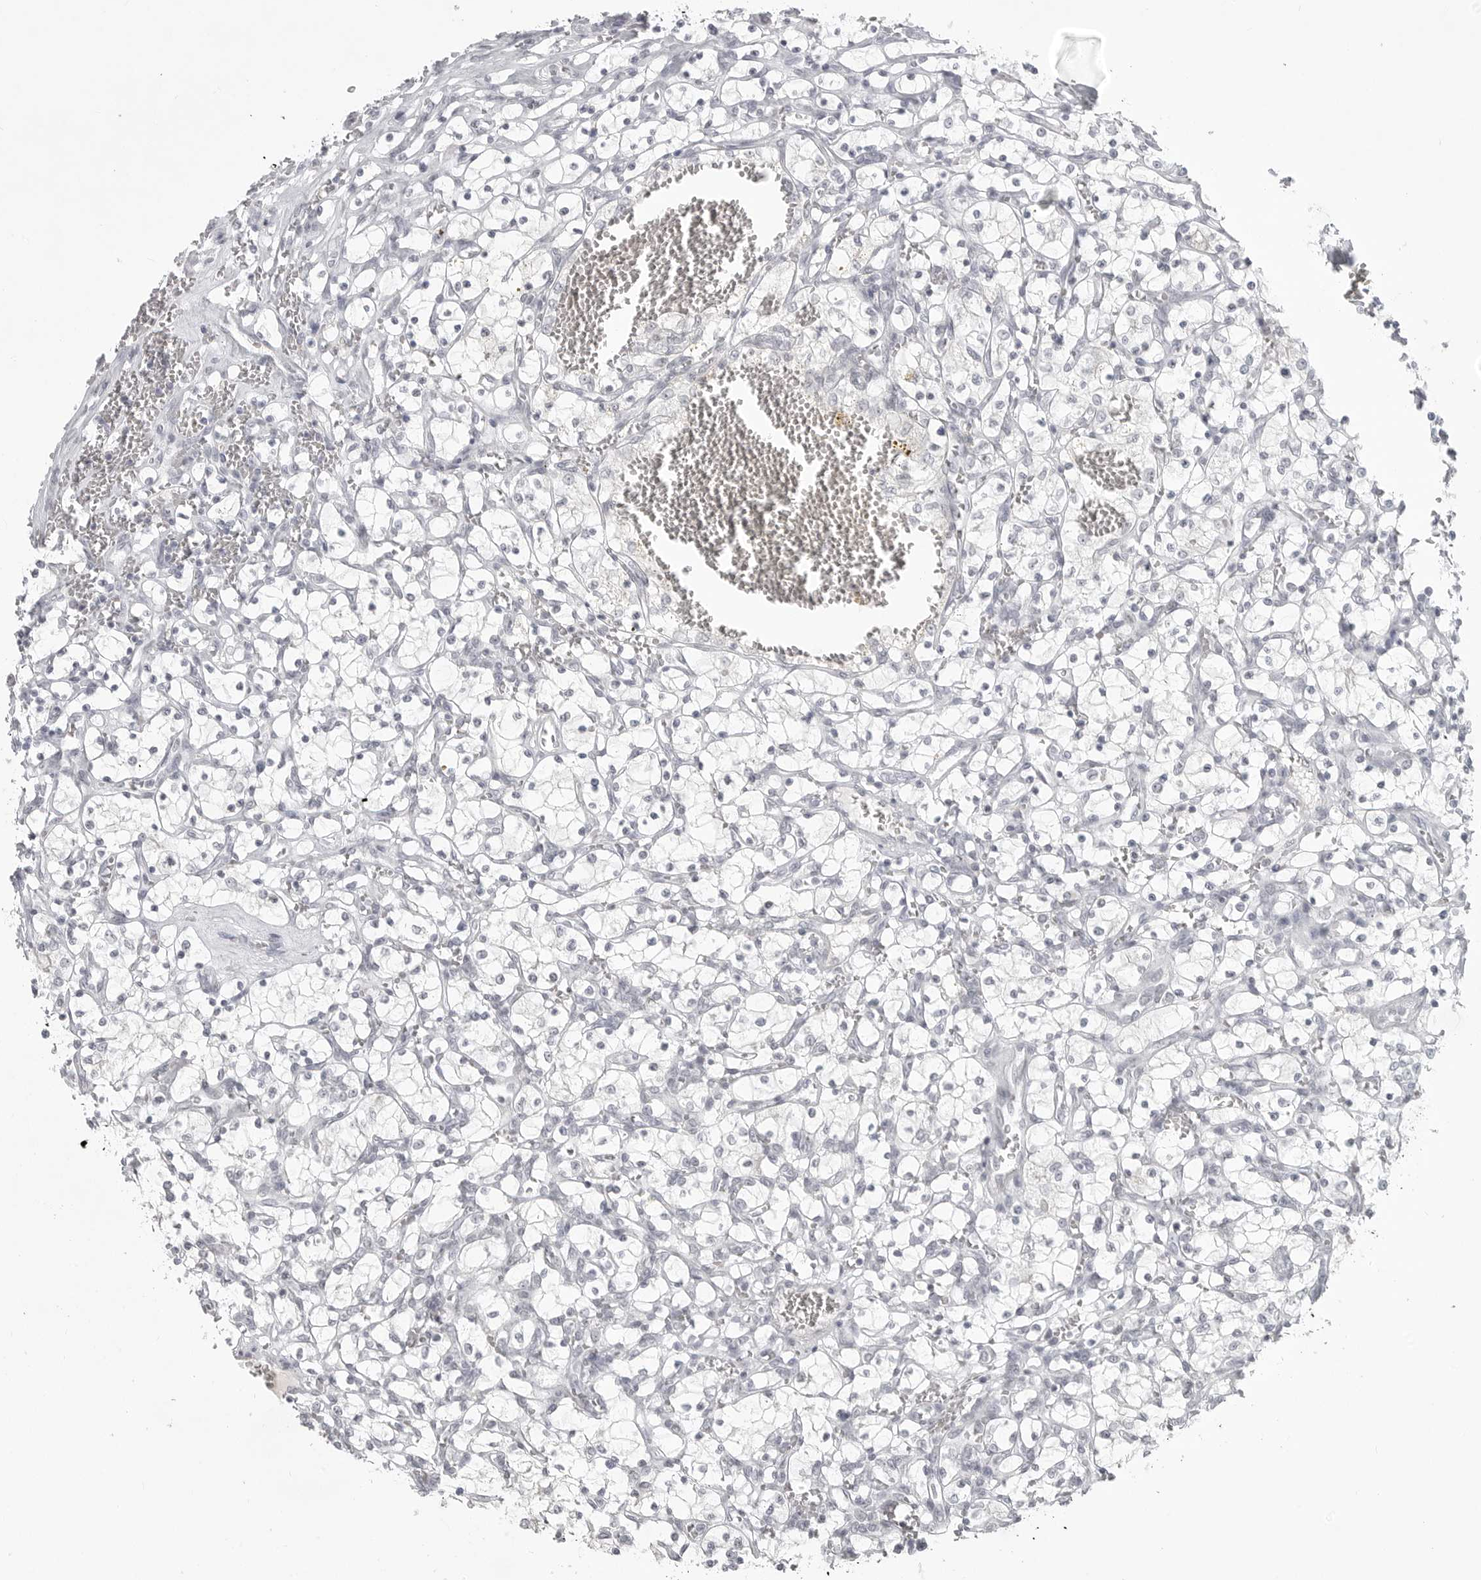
{"staining": {"intensity": "negative", "quantity": "none", "location": "none"}, "tissue": "renal cancer", "cell_type": "Tumor cells", "image_type": "cancer", "snomed": [{"axis": "morphology", "description": "Adenocarcinoma, NOS"}, {"axis": "topography", "description": "Kidney"}], "caption": "Immunohistochemistry (IHC) image of neoplastic tissue: renal cancer stained with DAB (3,3'-diaminobenzidine) displays no significant protein staining in tumor cells.", "gene": "TCTN3", "patient": {"sex": "female", "age": 69}}